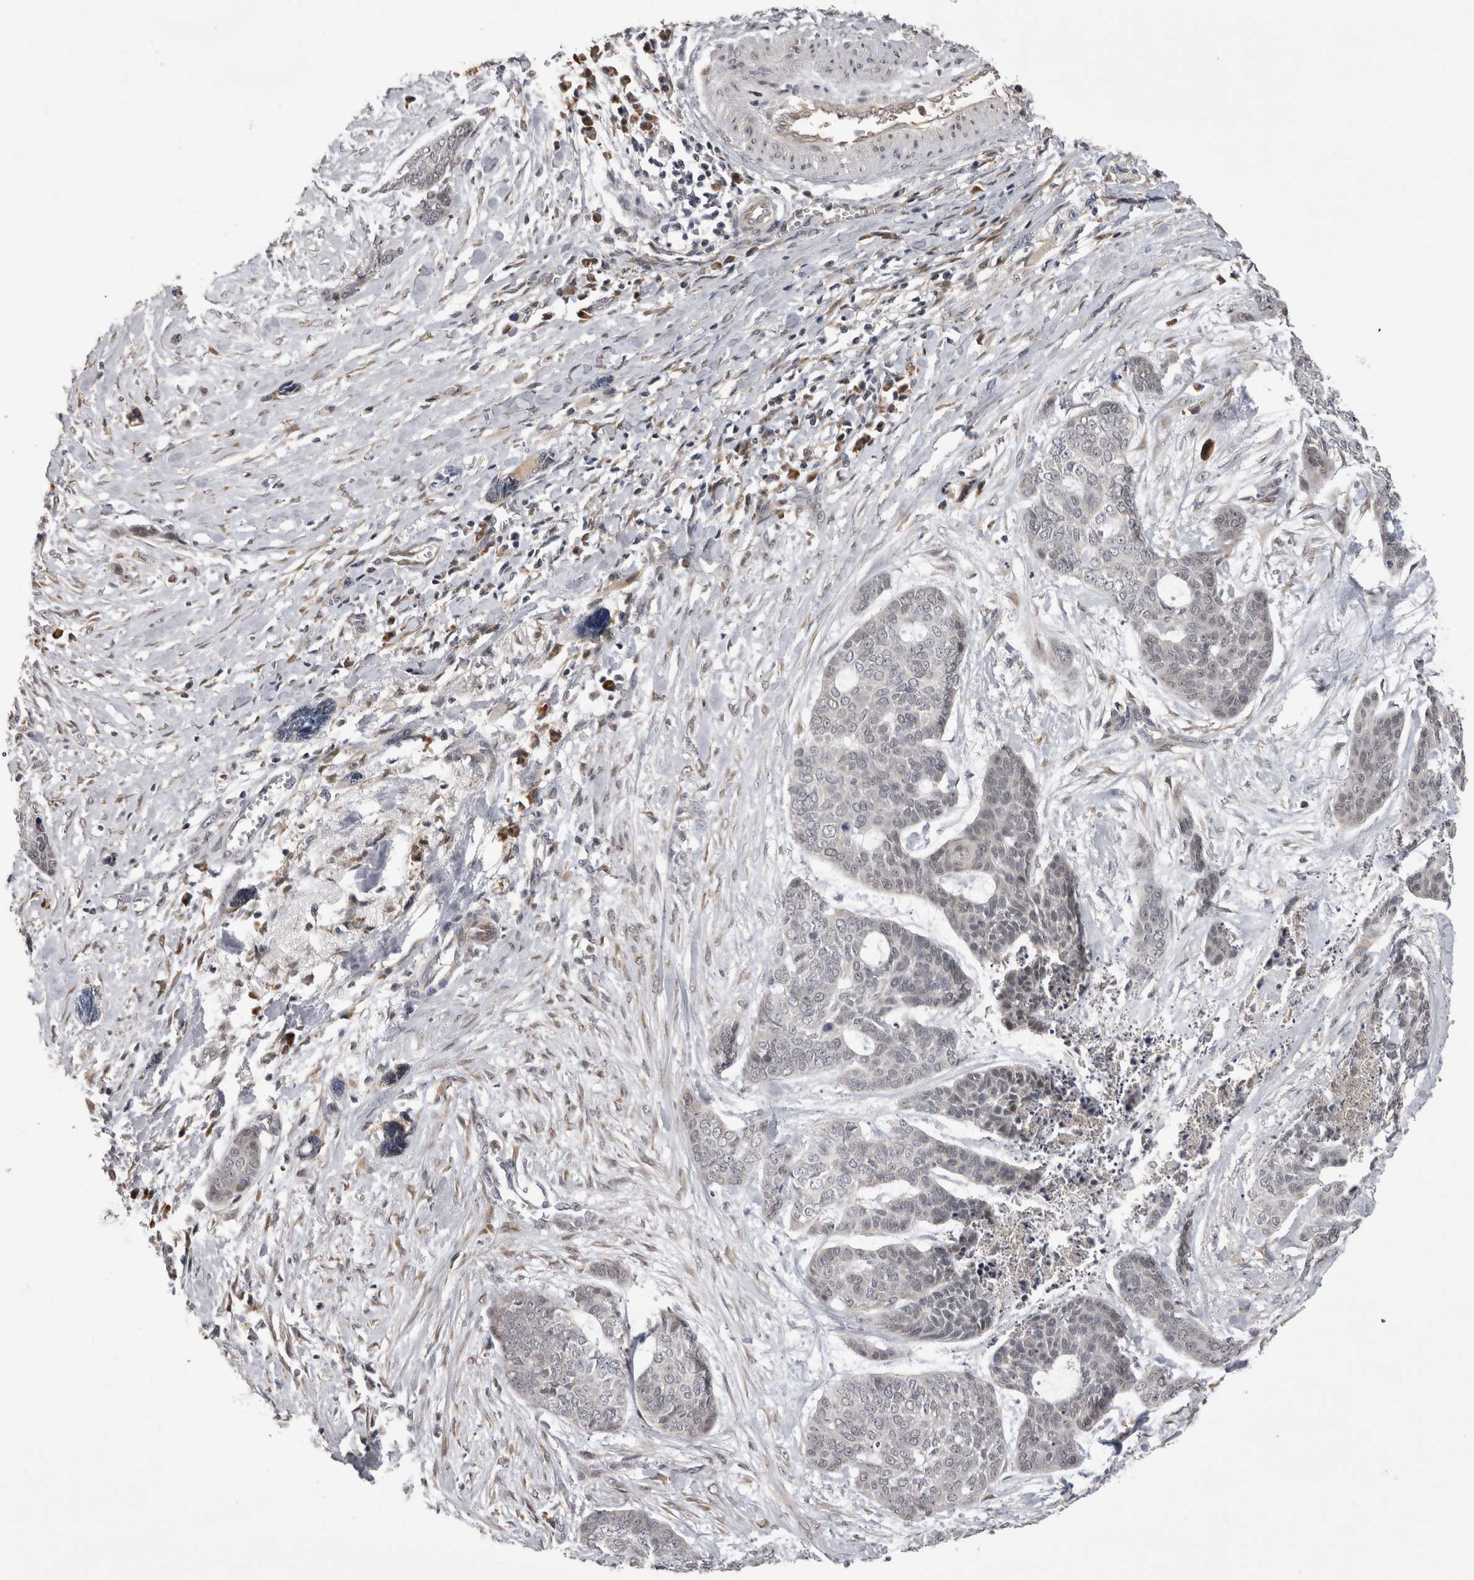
{"staining": {"intensity": "negative", "quantity": "none", "location": "none"}, "tissue": "skin cancer", "cell_type": "Tumor cells", "image_type": "cancer", "snomed": [{"axis": "morphology", "description": "Basal cell carcinoma"}, {"axis": "topography", "description": "Skin"}], "caption": "The photomicrograph displays no significant staining in tumor cells of skin cancer.", "gene": "CHIC2", "patient": {"sex": "female", "age": 64}}